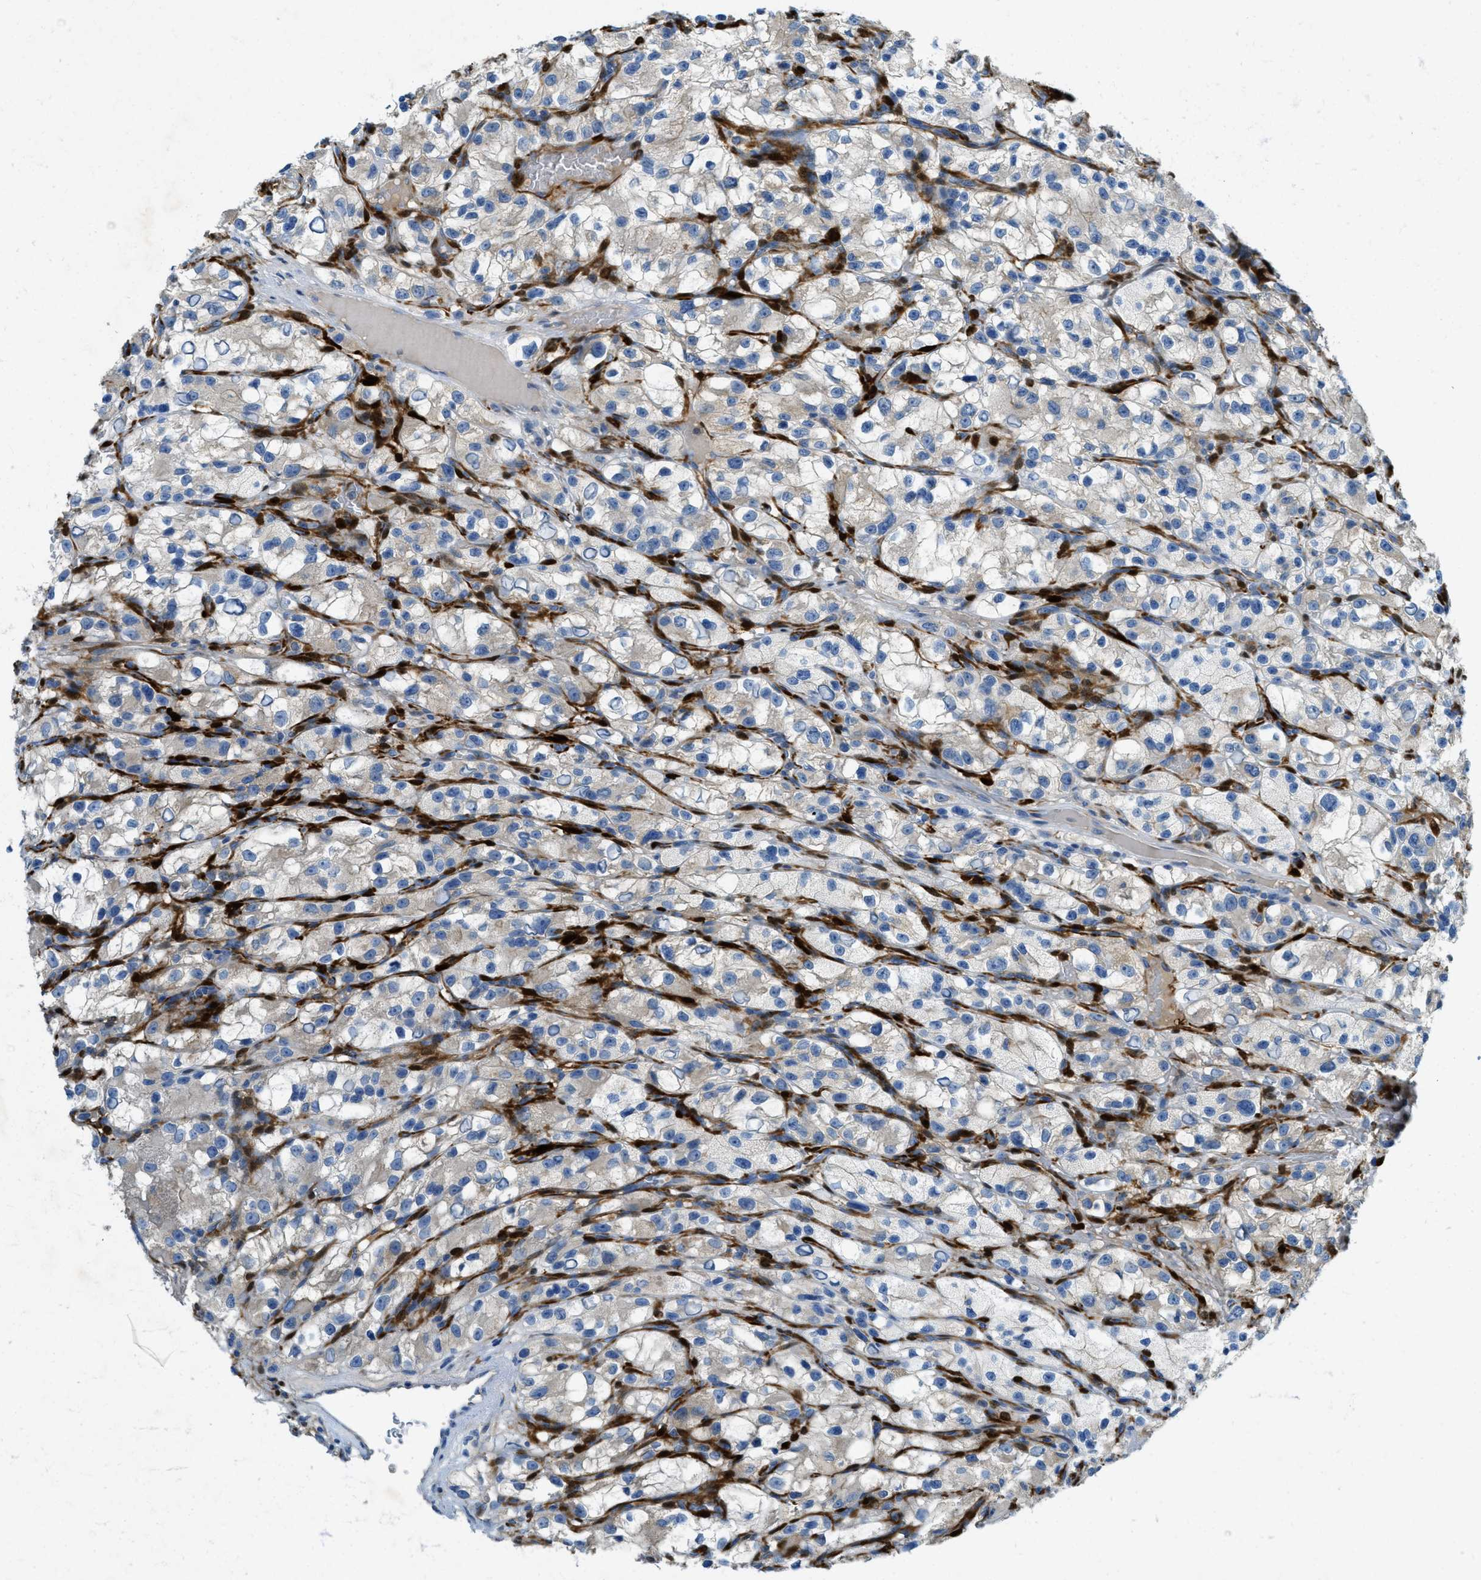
{"staining": {"intensity": "weak", "quantity": "<25%", "location": "cytoplasmic/membranous"}, "tissue": "renal cancer", "cell_type": "Tumor cells", "image_type": "cancer", "snomed": [{"axis": "morphology", "description": "Adenocarcinoma, NOS"}, {"axis": "topography", "description": "Kidney"}], "caption": "This photomicrograph is of renal cancer (adenocarcinoma) stained with immunohistochemistry (IHC) to label a protein in brown with the nuclei are counter-stained blue. There is no positivity in tumor cells.", "gene": "CYGB", "patient": {"sex": "female", "age": 57}}